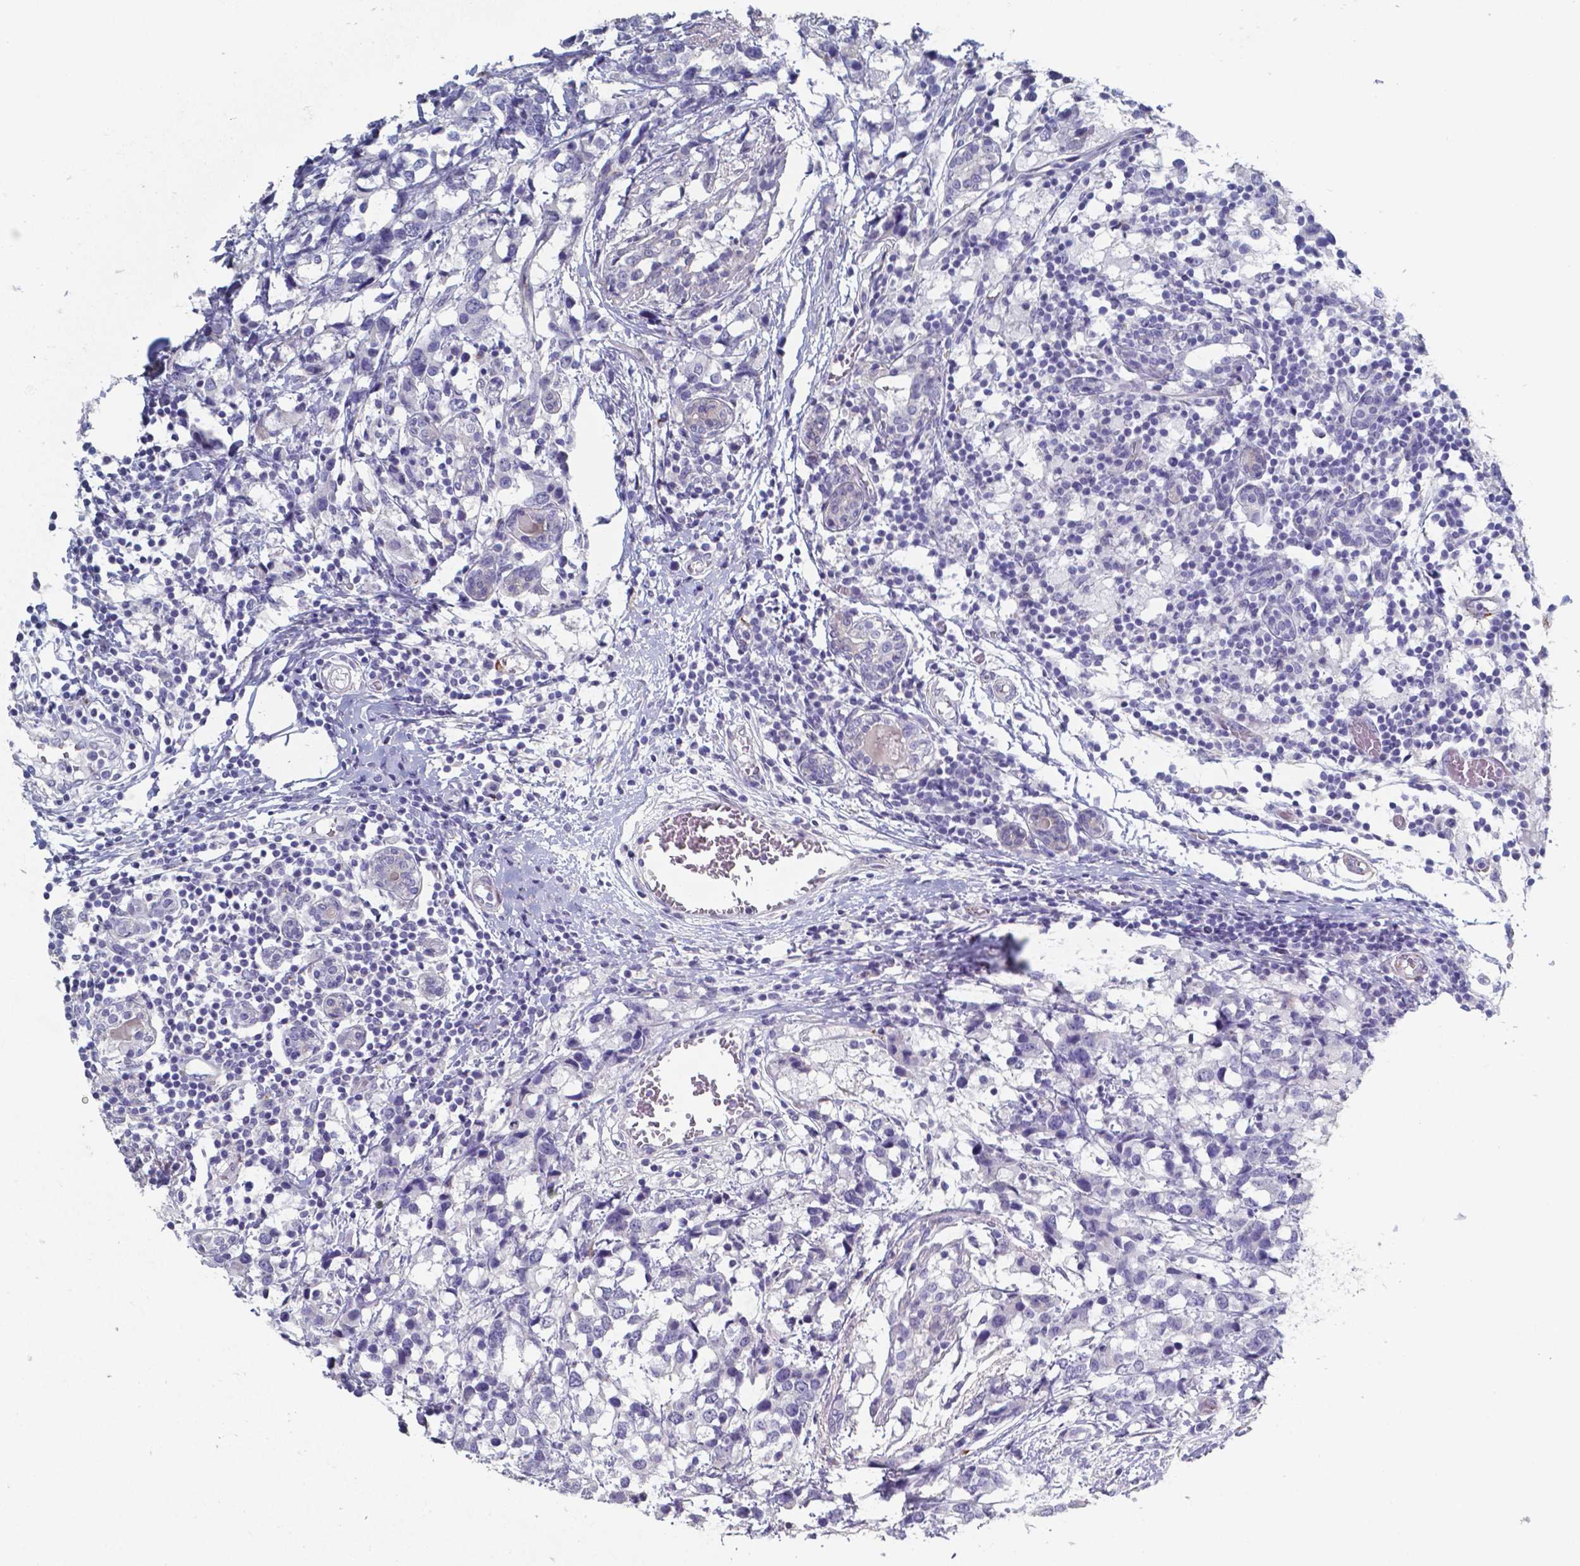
{"staining": {"intensity": "negative", "quantity": "none", "location": "none"}, "tissue": "breast cancer", "cell_type": "Tumor cells", "image_type": "cancer", "snomed": [{"axis": "morphology", "description": "Lobular carcinoma"}, {"axis": "topography", "description": "Breast"}], "caption": "Immunohistochemistry (IHC) image of breast cancer (lobular carcinoma) stained for a protein (brown), which shows no positivity in tumor cells.", "gene": "PLA2R1", "patient": {"sex": "female", "age": 59}}